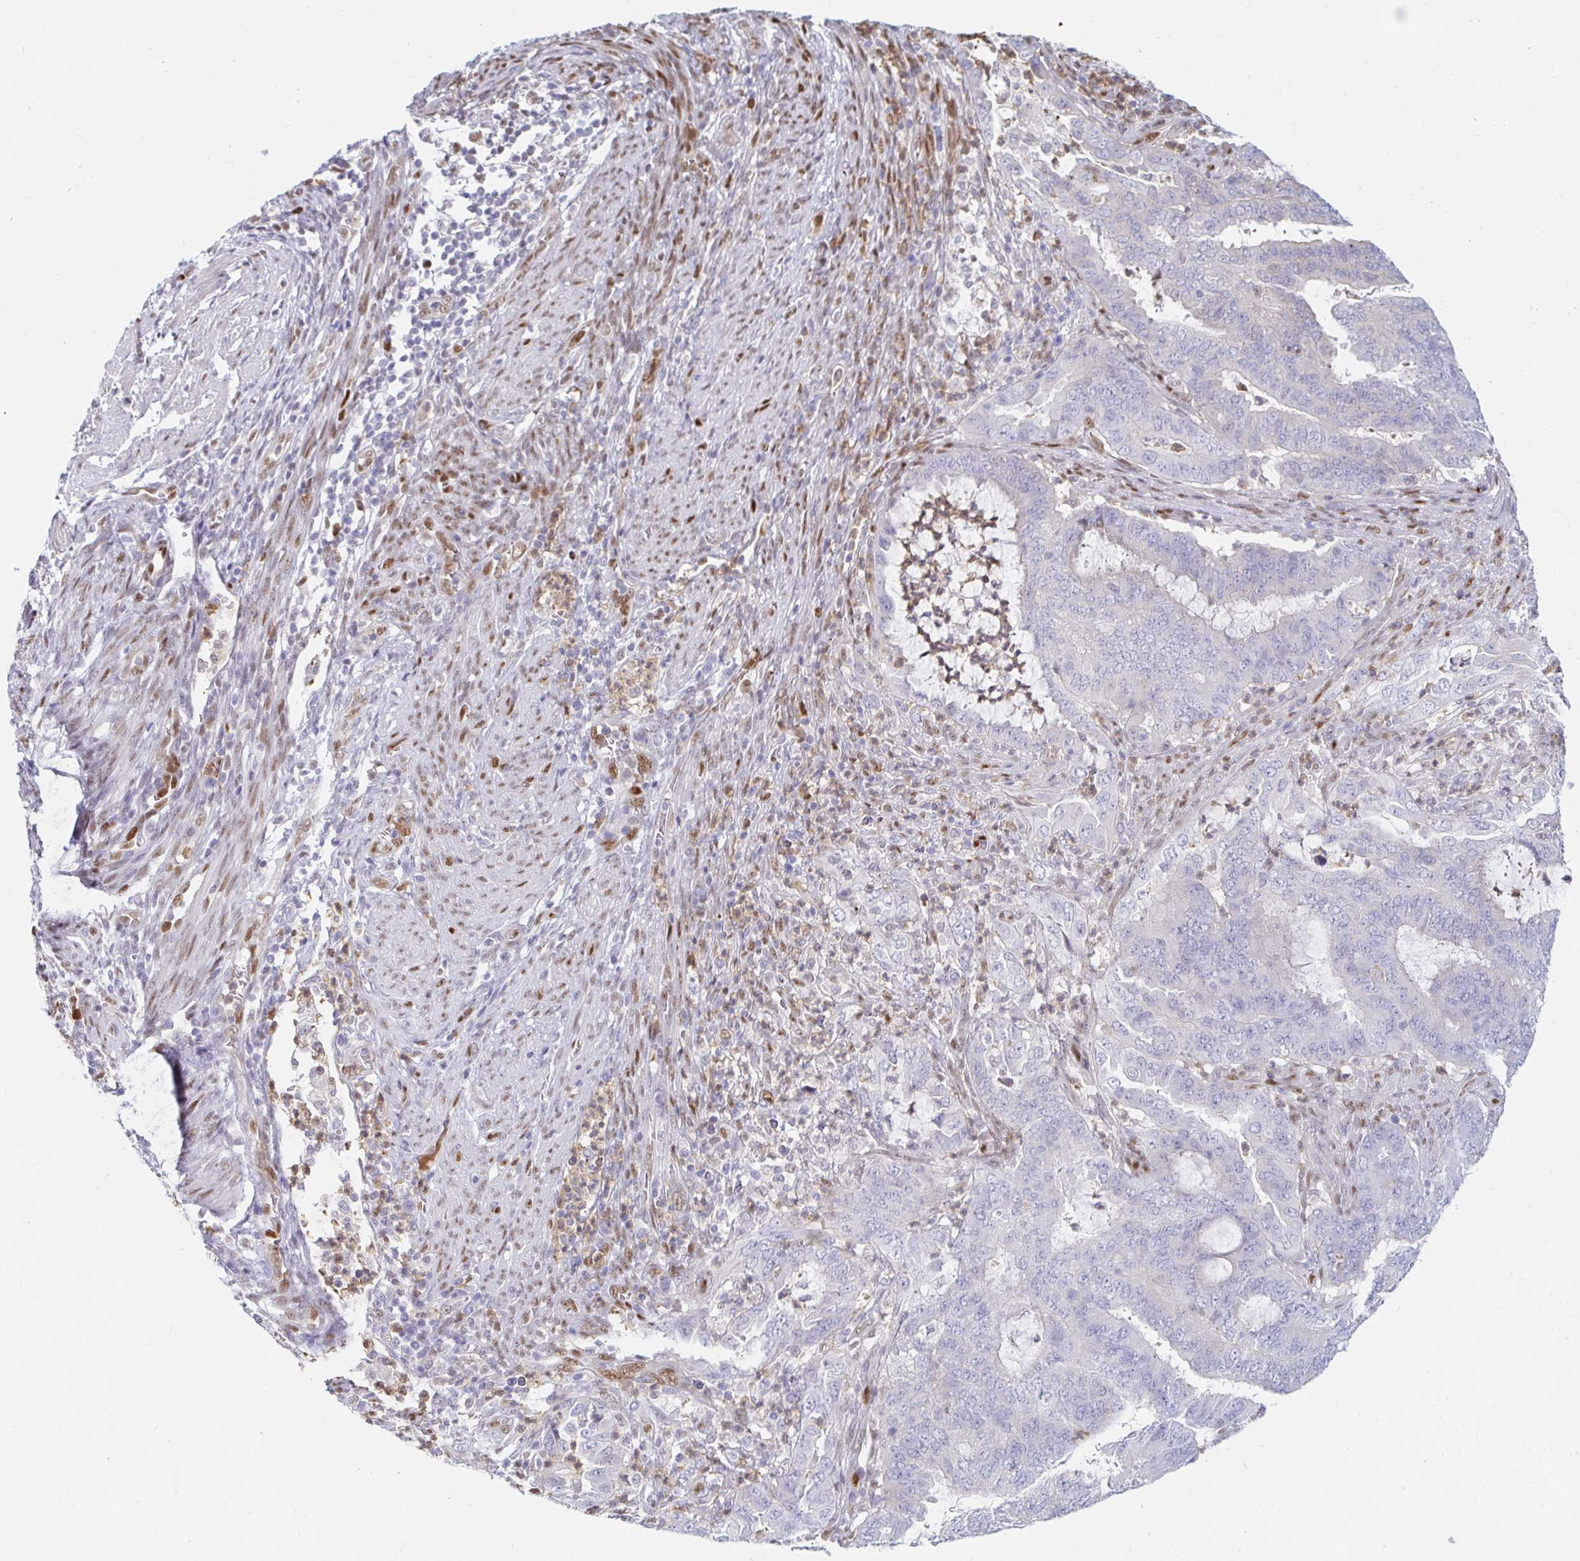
{"staining": {"intensity": "negative", "quantity": "none", "location": "none"}, "tissue": "endometrial cancer", "cell_type": "Tumor cells", "image_type": "cancer", "snomed": [{"axis": "morphology", "description": "Adenocarcinoma, NOS"}, {"axis": "topography", "description": "Endometrium"}], "caption": "There is no significant expression in tumor cells of adenocarcinoma (endometrial). (DAB (3,3'-diaminobenzidine) immunohistochemistry with hematoxylin counter stain).", "gene": "HINFP", "patient": {"sex": "female", "age": 51}}